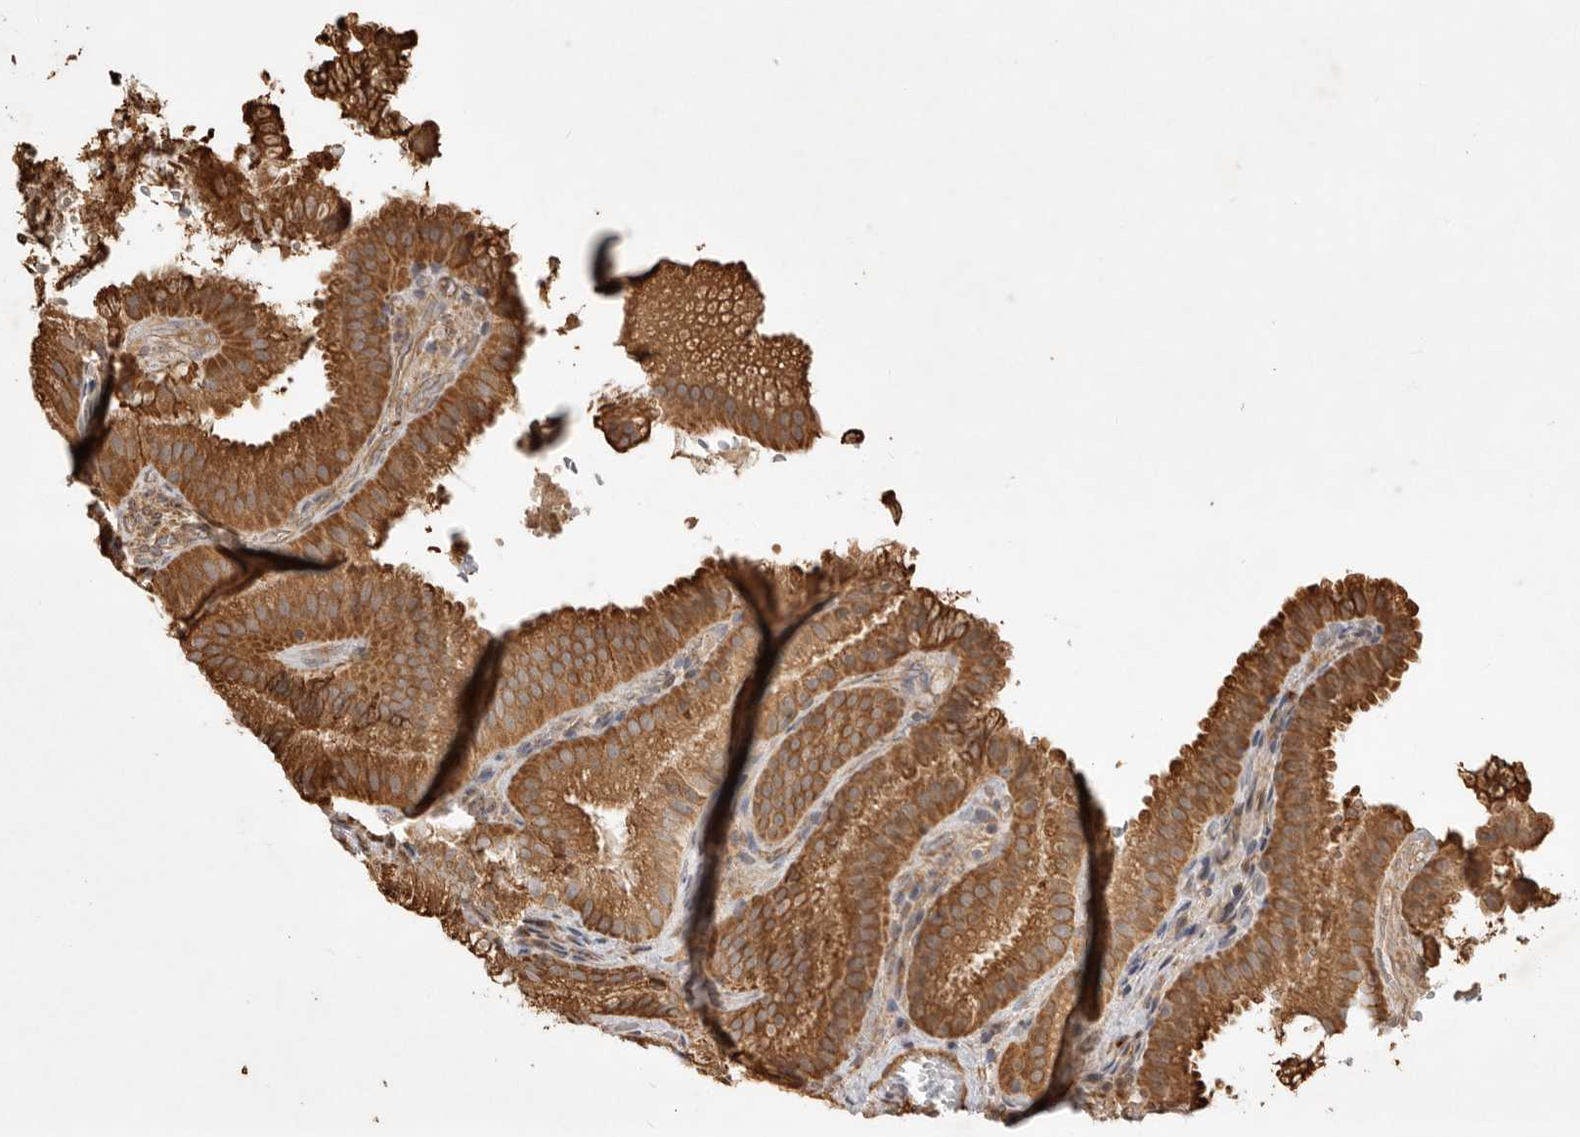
{"staining": {"intensity": "moderate", "quantity": ">75%", "location": "cytoplasmic/membranous"}, "tissue": "gallbladder", "cell_type": "Glandular cells", "image_type": "normal", "snomed": [{"axis": "morphology", "description": "Normal tissue, NOS"}, {"axis": "topography", "description": "Gallbladder"}], "caption": "Gallbladder stained for a protein (brown) reveals moderate cytoplasmic/membranous positive staining in approximately >75% of glandular cells.", "gene": "DPH7", "patient": {"sex": "female", "age": 30}}